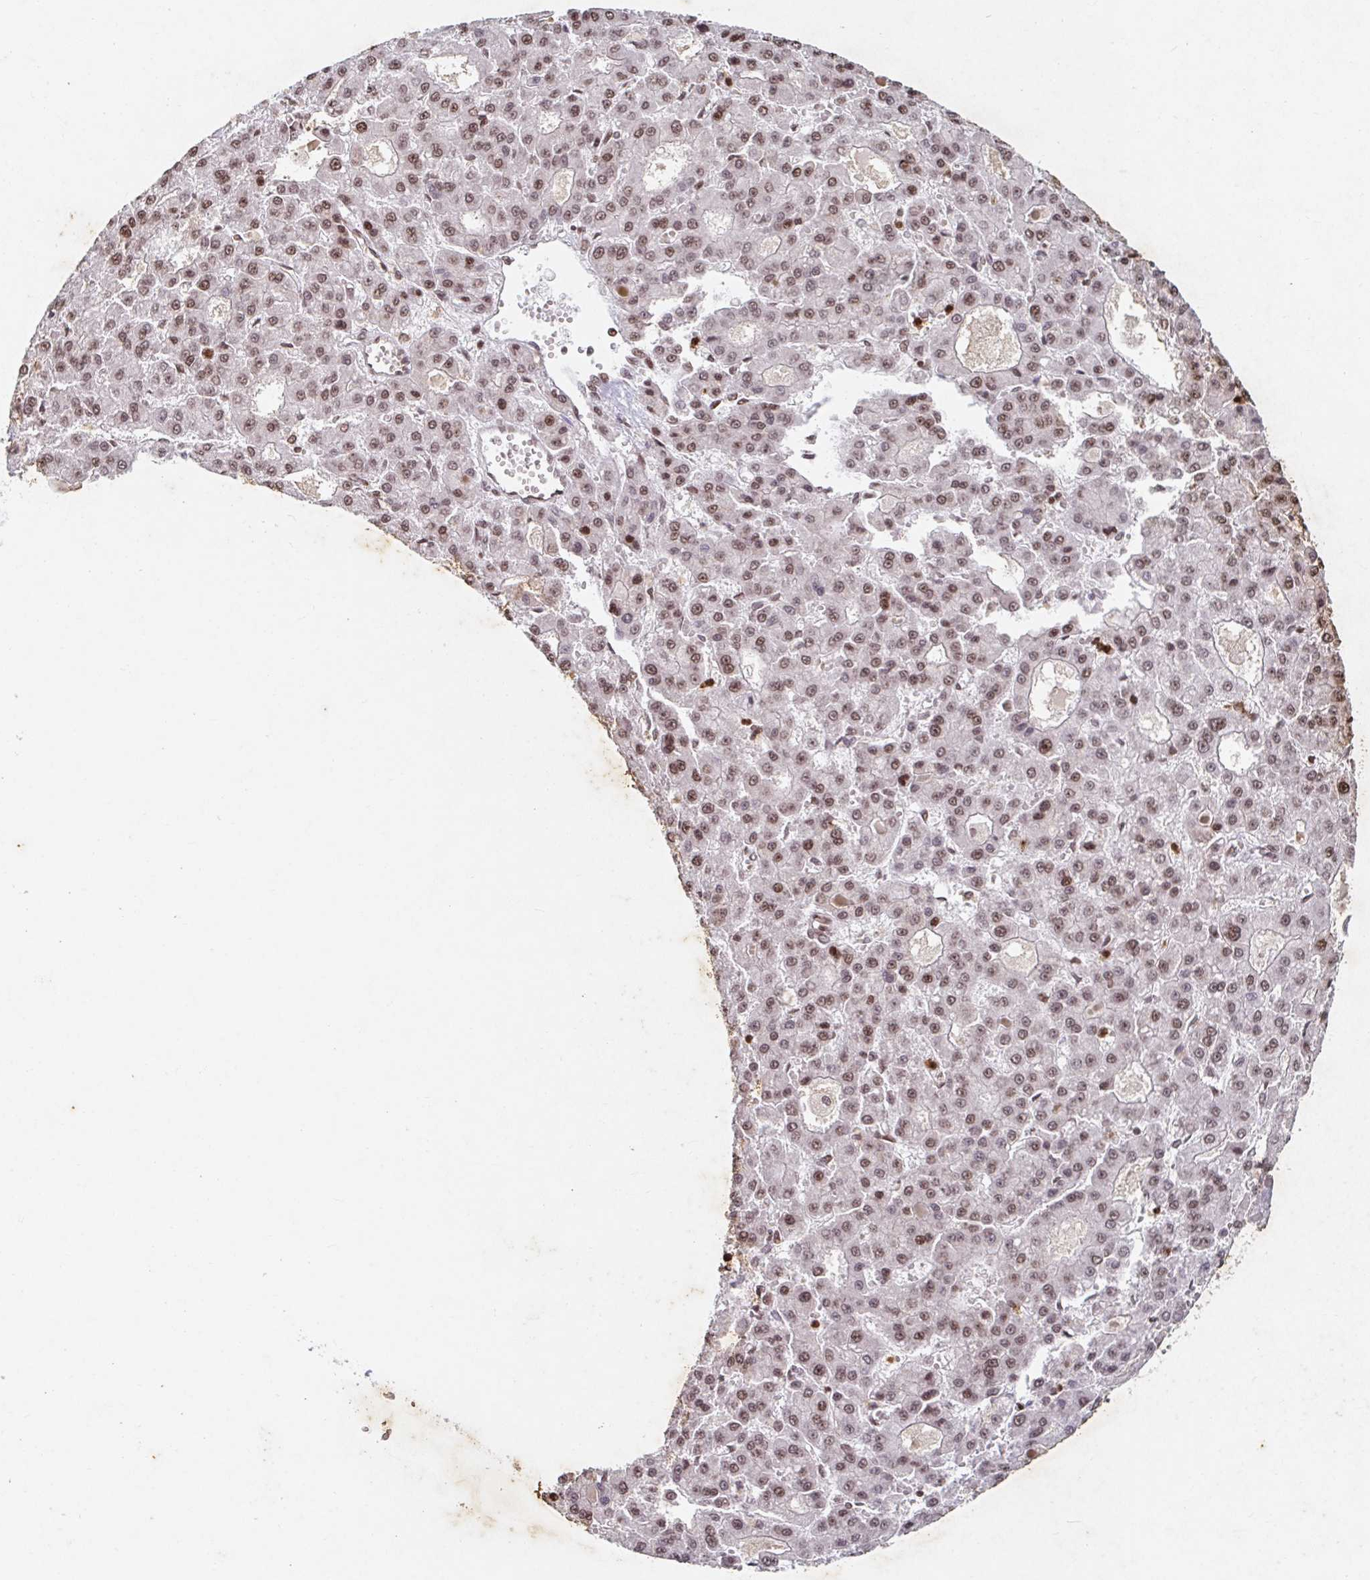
{"staining": {"intensity": "moderate", "quantity": ">75%", "location": "nuclear"}, "tissue": "liver cancer", "cell_type": "Tumor cells", "image_type": "cancer", "snomed": [{"axis": "morphology", "description": "Carcinoma, Hepatocellular, NOS"}, {"axis": "topography", "description": "Liver"}], "caption": "Immunohistochemistry (IHC) staining of liver cancer, which demonstrates medium levels of moderate nuclear positivity in approximately >75% of tumor cells indicating moderate nuclear protein positivity. The staining was performed using DAB (3,3'-diaminobenzidine) (brown) for protein detection and nuclei were counterstained in hematoxylin (blue).", "gene": "C19orf53", "patient": {"sex": "male", "age": 70}}